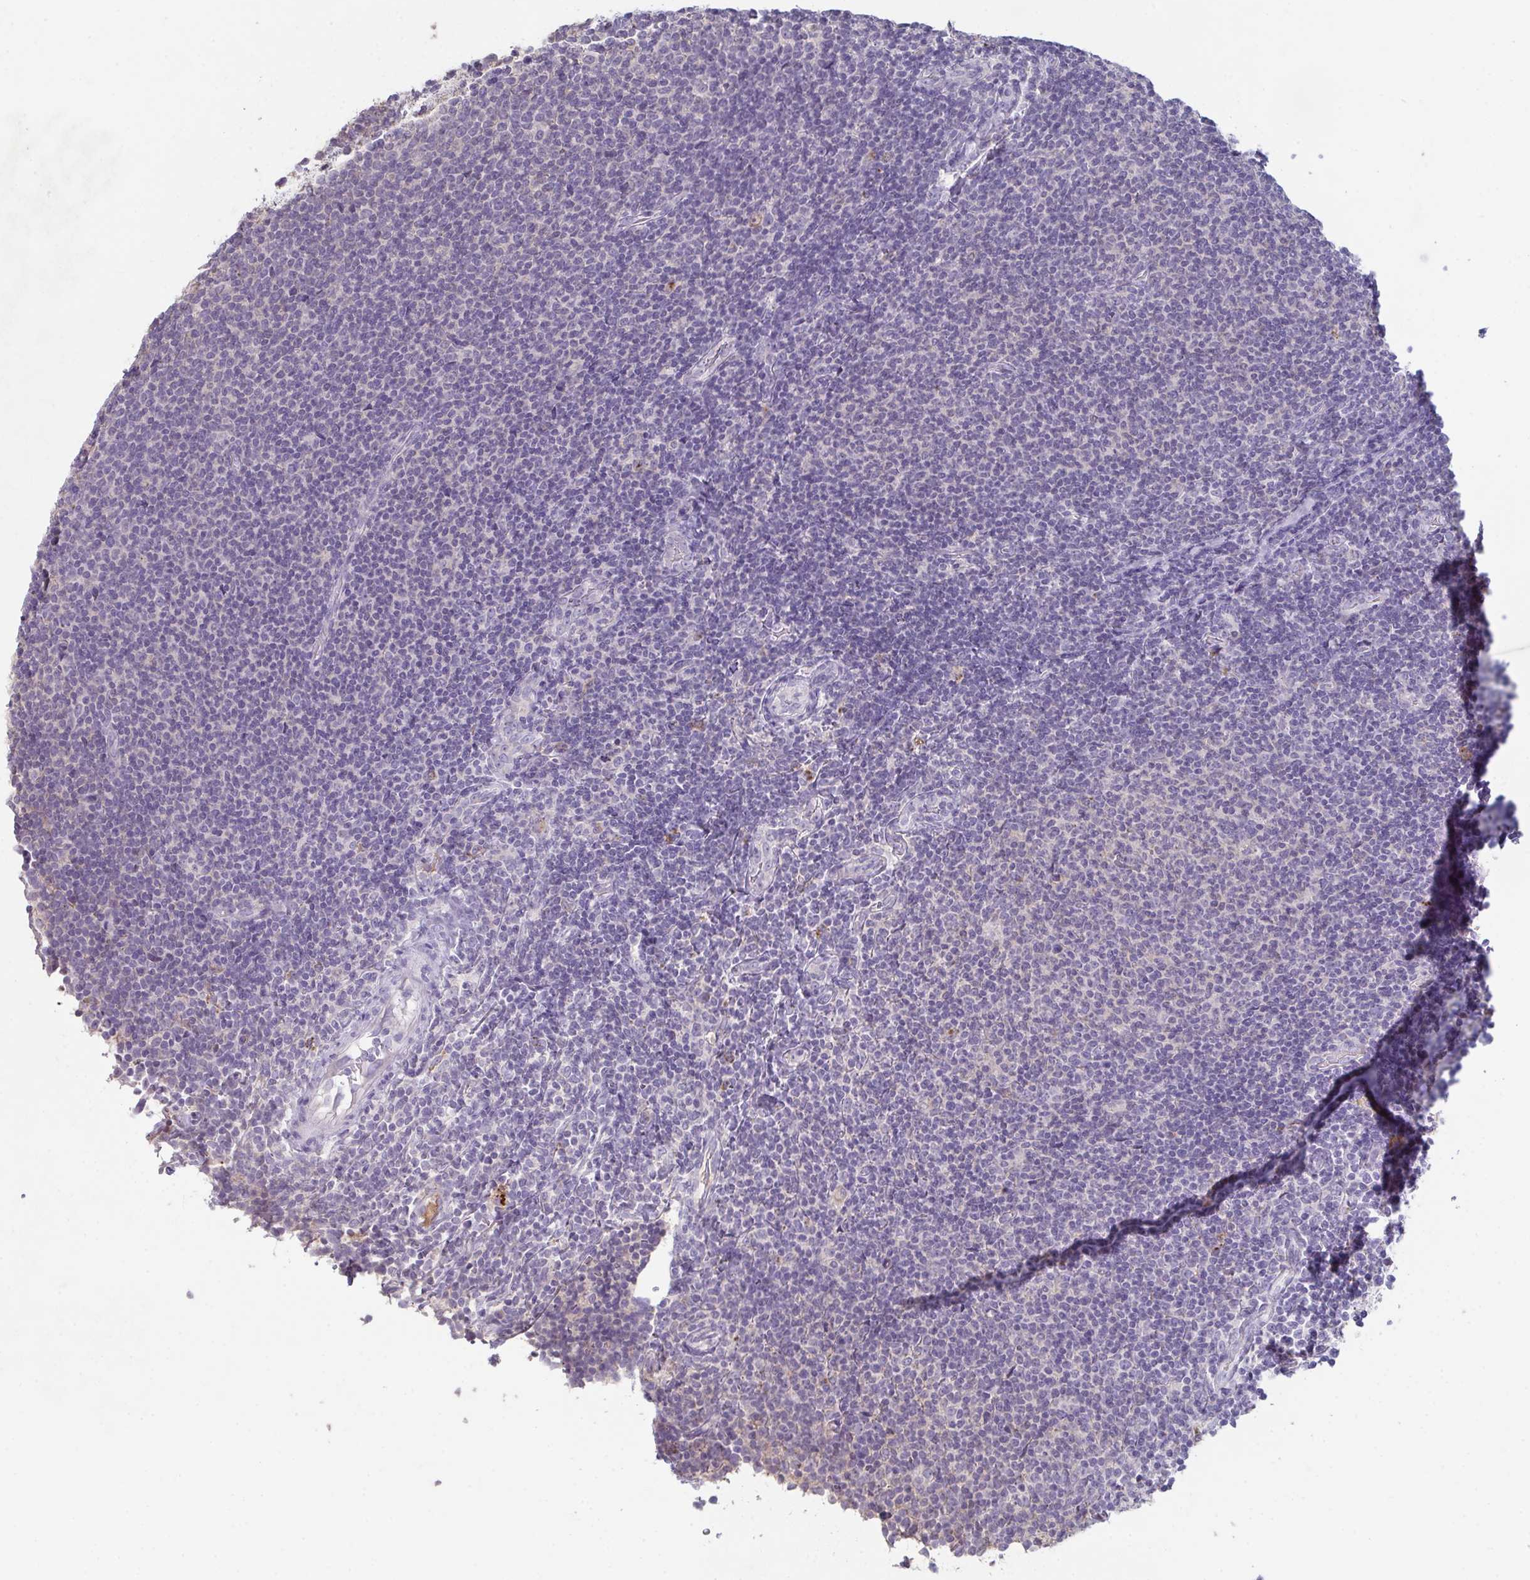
{"staining": {"intensity": "negative", "quantity": "none", "location": "none"}, "tissue": "lymphoma", "cell_type": "Tumor cells", "image_type": "cancer", "snomed": [{"axis": "morphology", "description": "Malignant lymphoma, non-Hodgkin's type, Low grade"}, {"axis": "topography", "description": "Lymph node"}], "caption": "A micrograph of human low-grade malignant lymphoma, non-Hodgkin's type is negative for staining in tumor cells. Nuclei are stained in blue.", "gene": "ADAM21", "patient": {"sex": "male", "age": 52}}